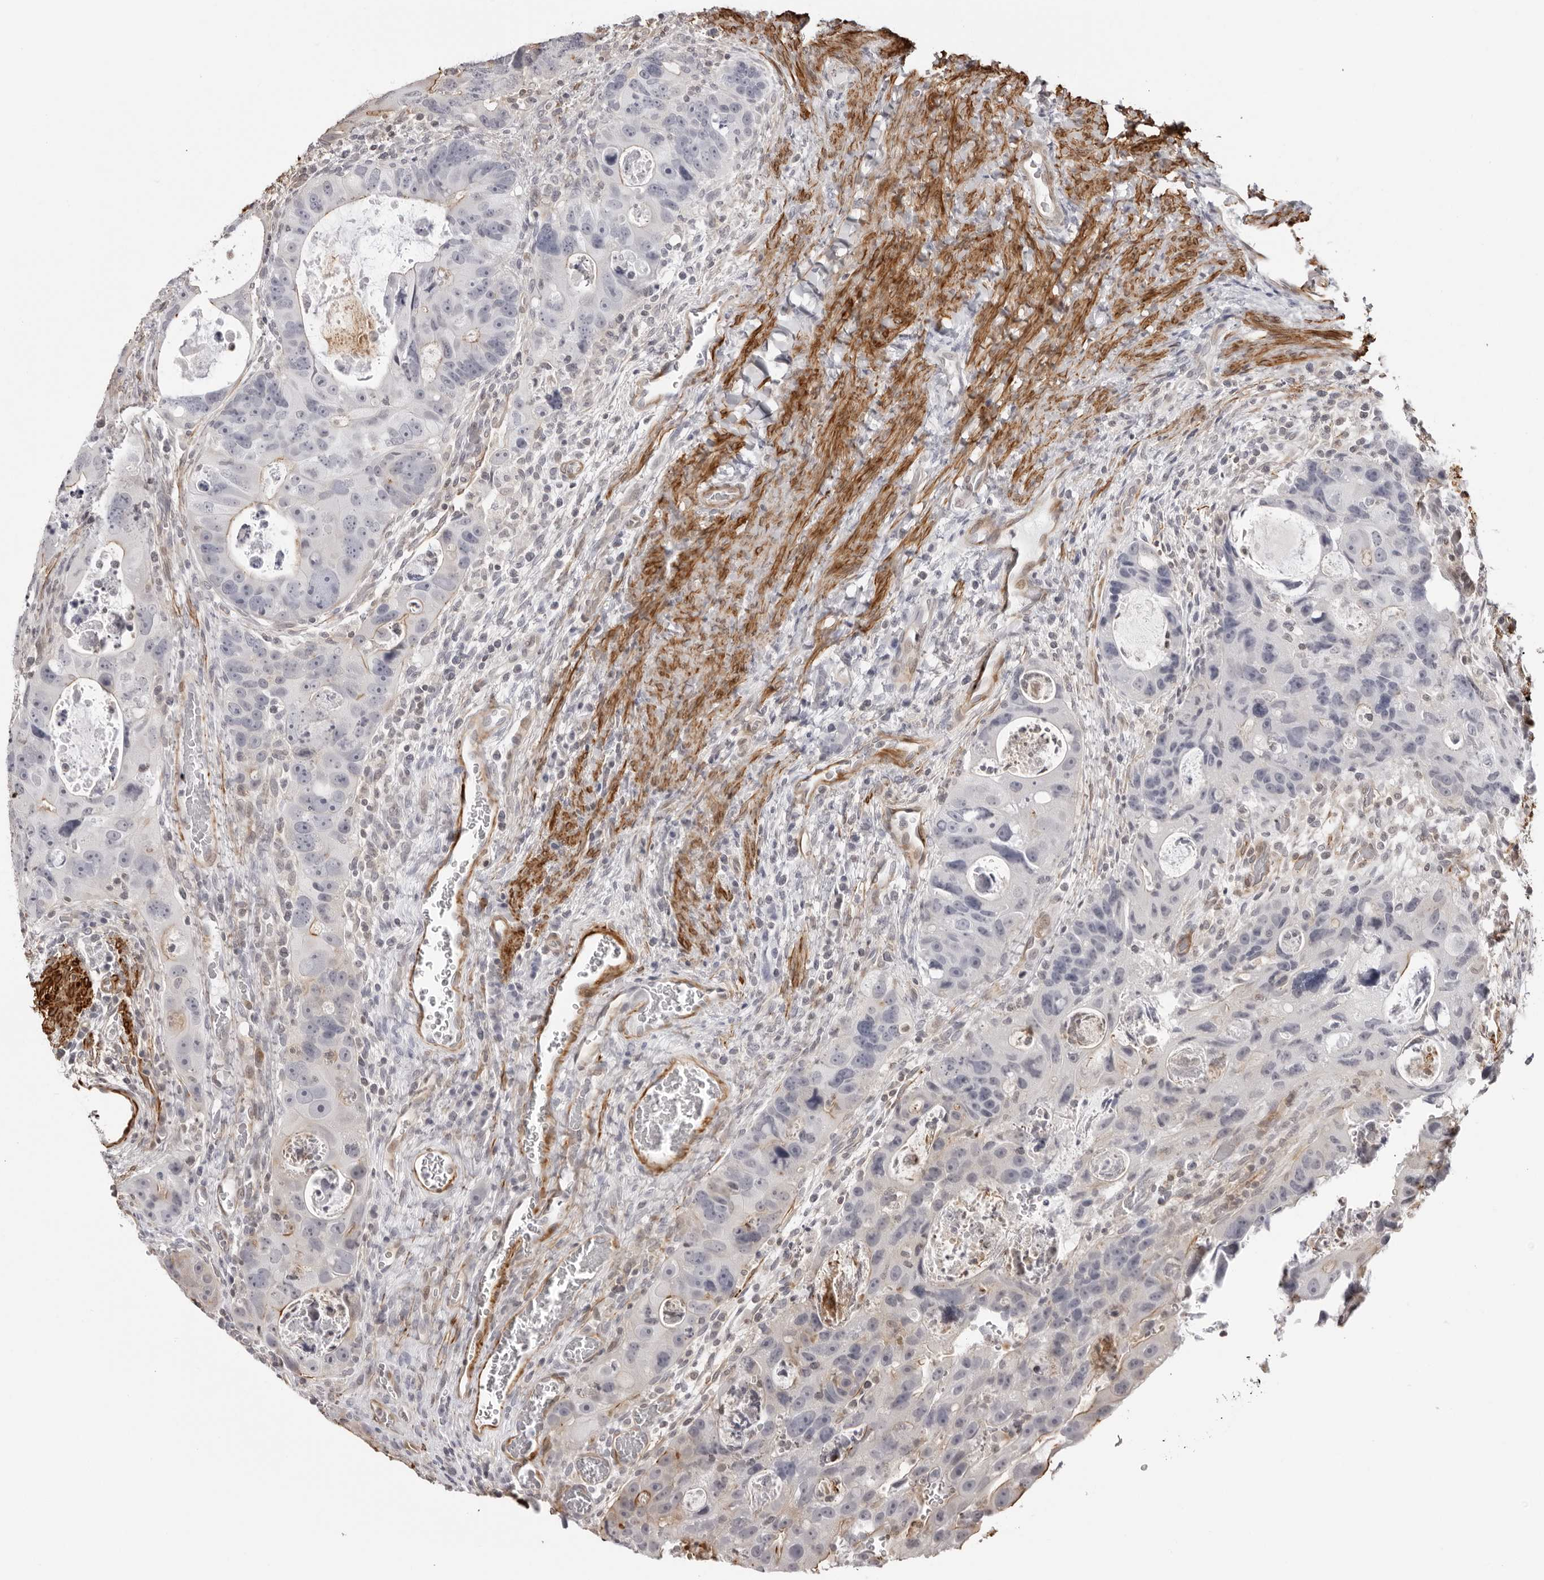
{"staining": {"intensity": "moderate", "quantity": "<25%", "location": "cytoplasmic/membranous"}, "tissue": "colorectal cancer", "cell_type": "Tumor cells", "image_type": "cancer", "snomed": [{"axis": "morphology", "description": "Adenocarcinoma, NOS"}, {"axis": "topography", "description": "Rectum"}], "caption": "DAB (3,3'-diaminobenzidine) immunohistochemical staining of colorectal cancer reveals moderate cytoplasmic/membranous protein expression in about <25% of tumor cells.", "gene": "UNK", "patient": {"sex": "male", "age": 59}}